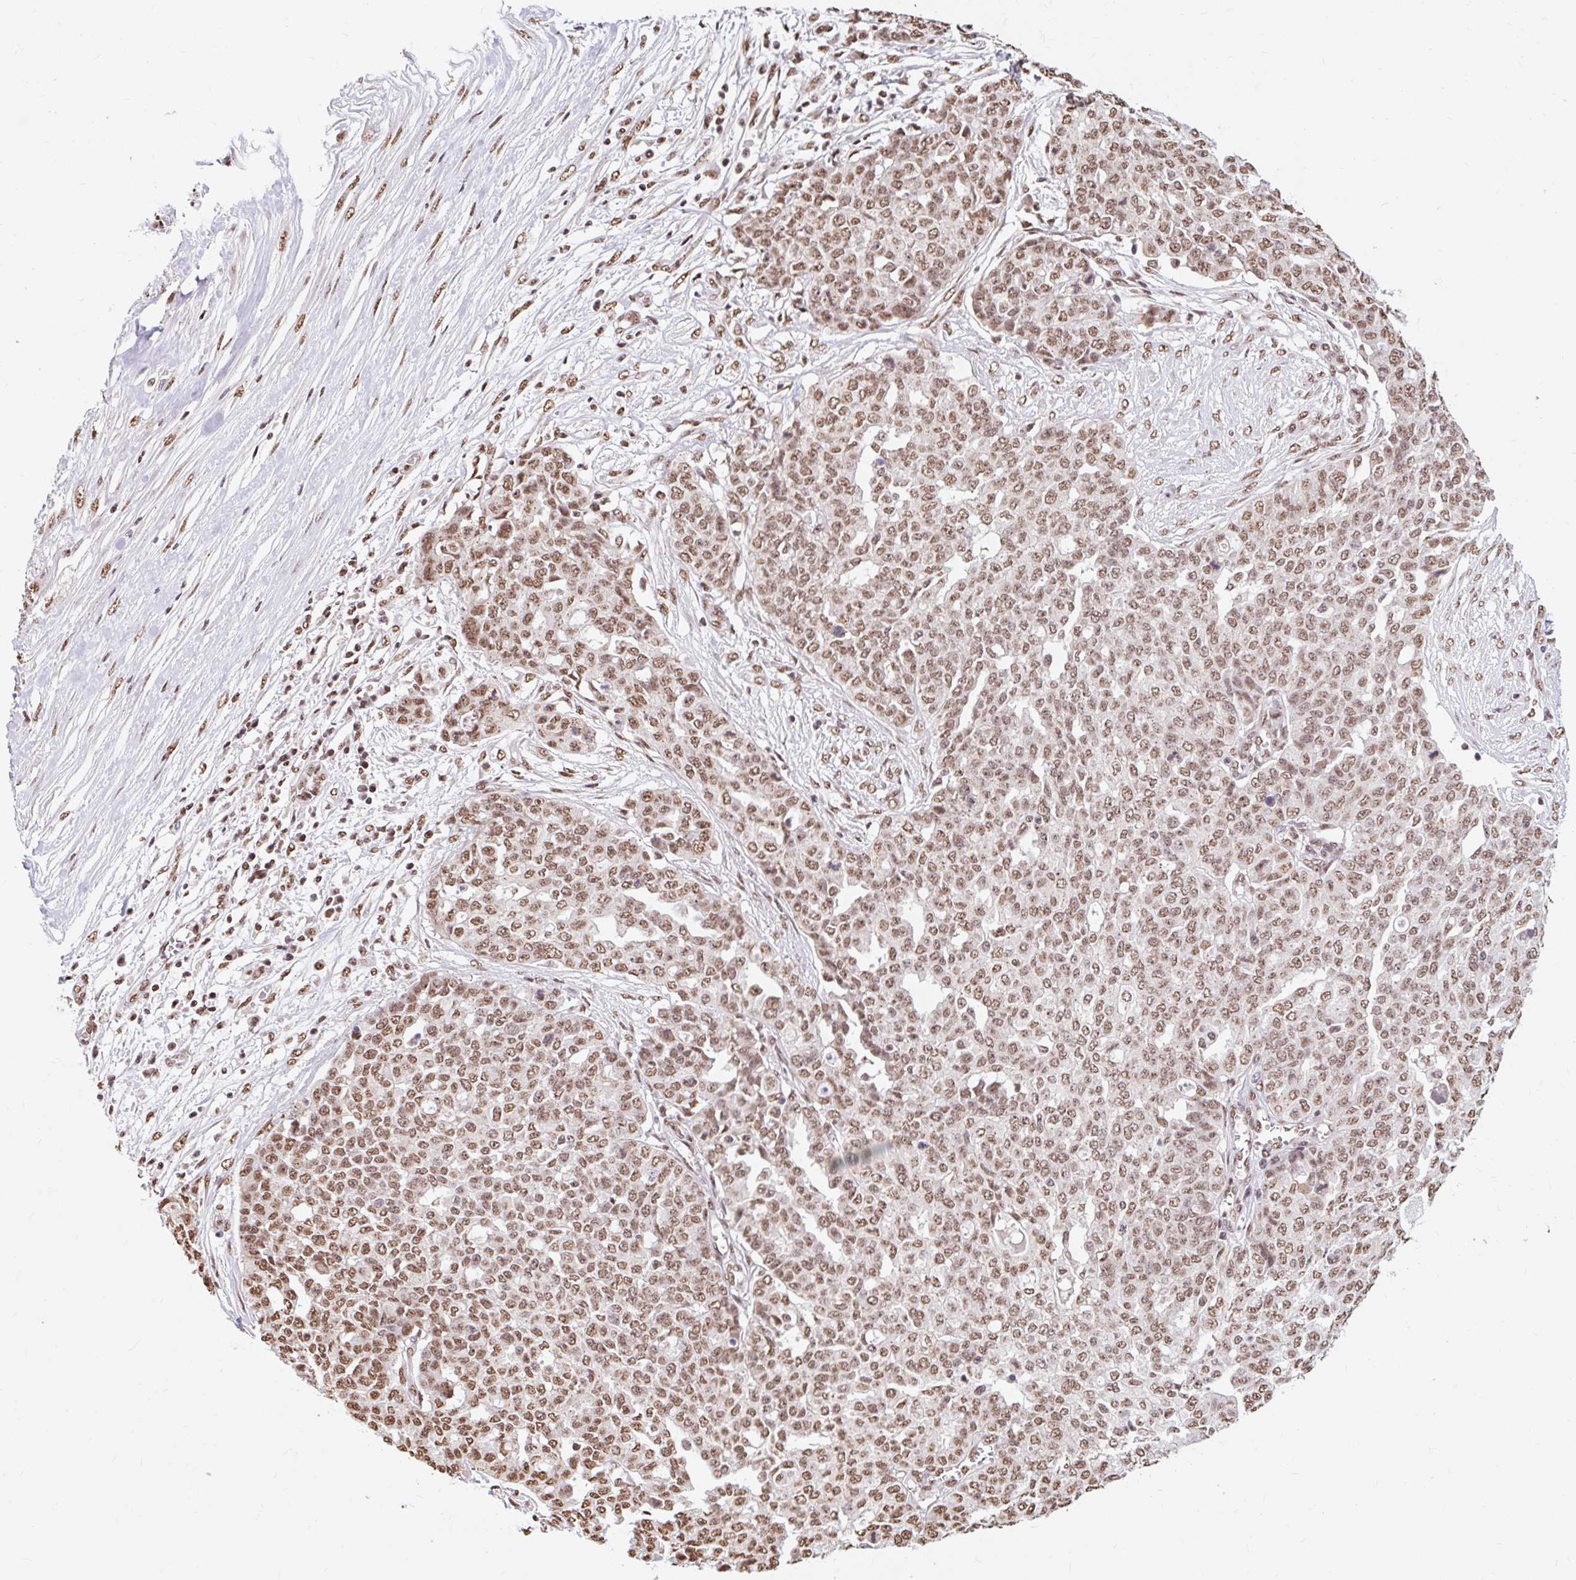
{"staining": {"intensity": "moderate", "quantity": ">75%", "location": "nuclear"}, "tissue": "ovarian cancer", "cell_type": "Tumor cells", "image_type": "cancer", "snomed": [{"axis": "morphology", "description": "Cystadenocarcinoma, serous, NOS"}, {"axis": "topography", "description": "Soft tissue"}, {"axis": "topography", "description": "Ovary"}], "caption": "Tumor cells demonstrate medium levels of moderate nuclear positivity in about >75% of cells in human ovarian cancer.", "gene": "BICRA", "patient": {"sex": "female", "age": 57}}